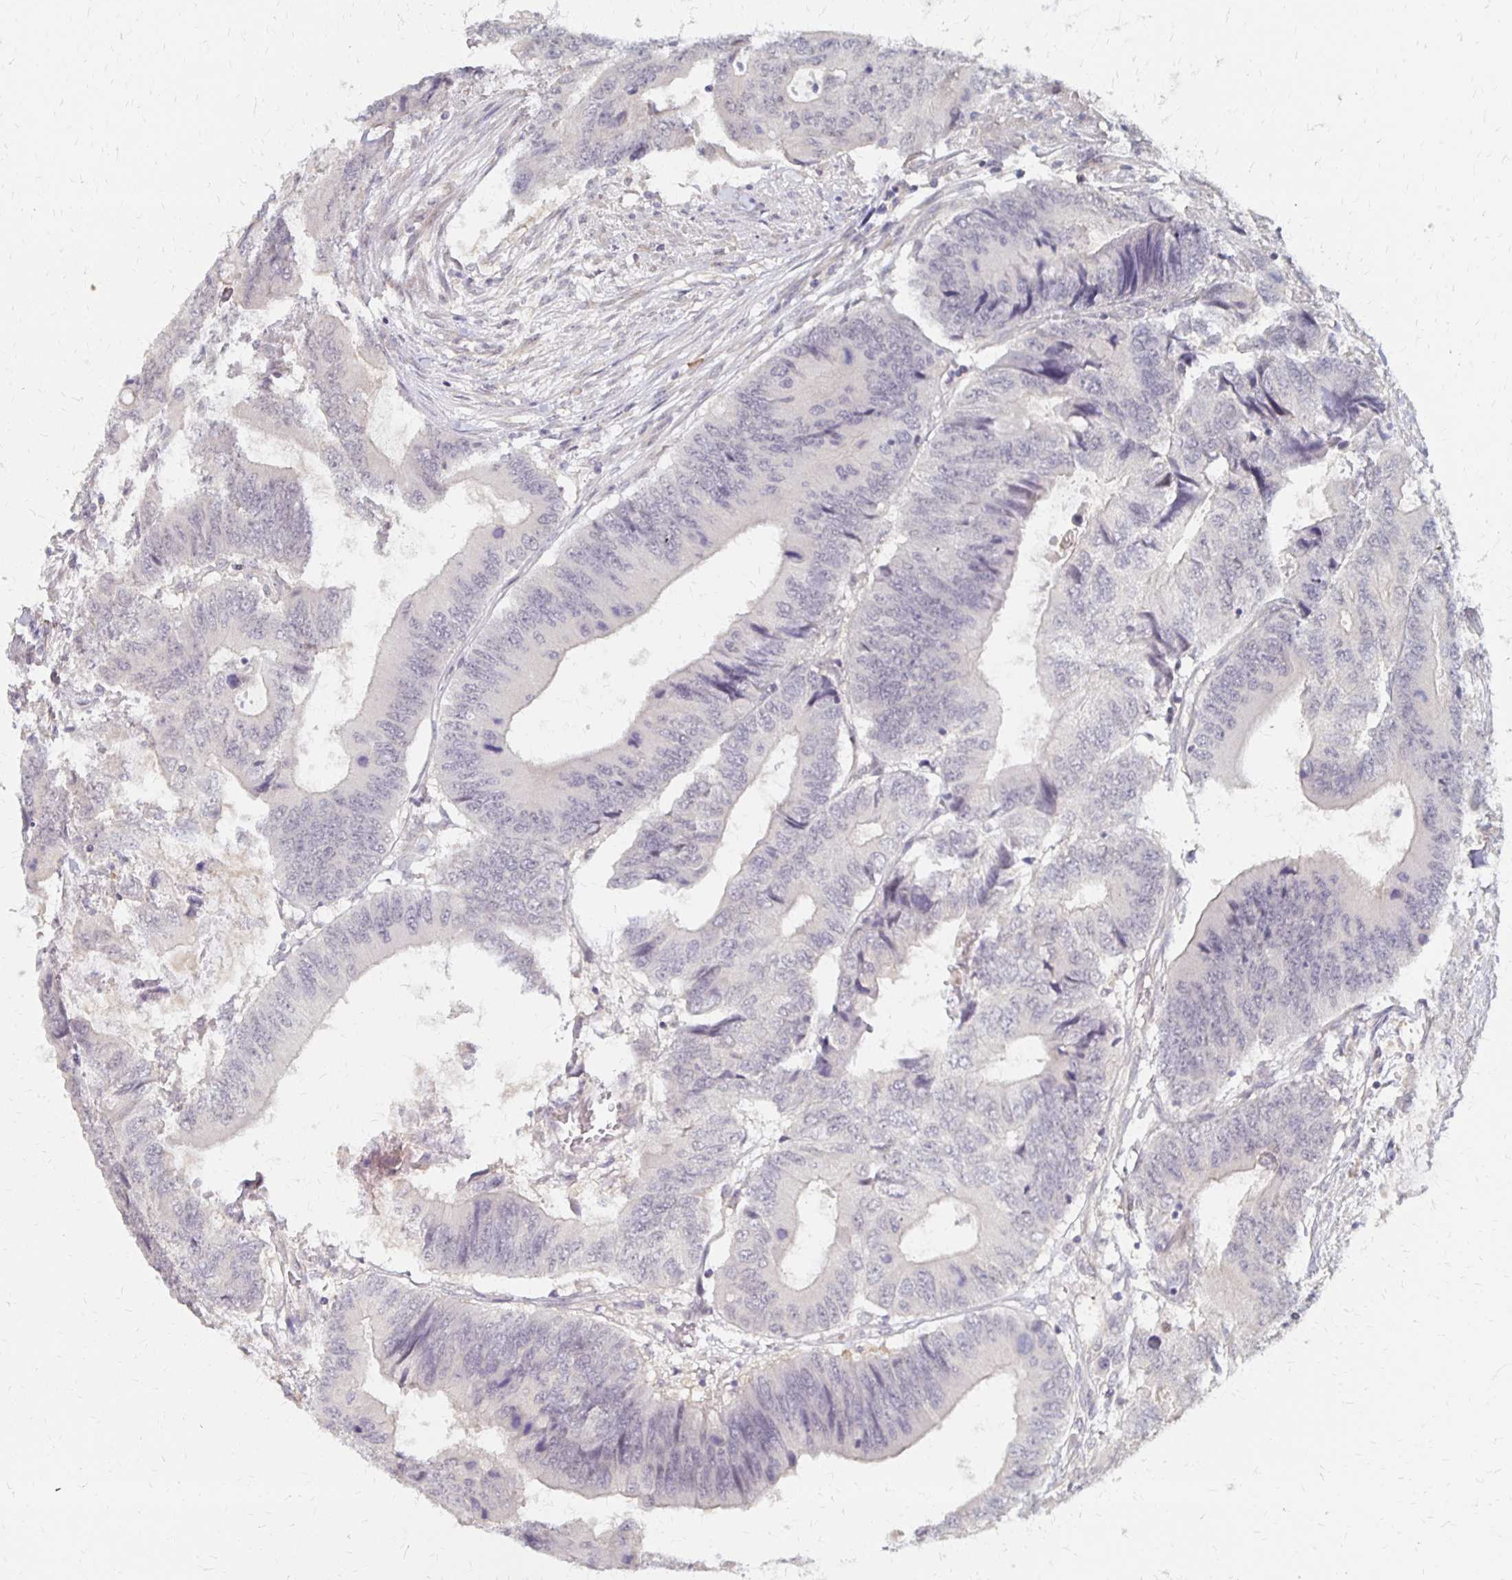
{"staining": {"intensity": "negative", "quantity": "none", "location": "none"}, "tissue": "colorectal cancer", "cell_type": "Tumor cells", "image_type": "cancer", "snomed": [{"axis": "morphology", "description": "Adenocarcinoma, NOS"}, {"axis": "topography", "description": "Colon"}], "caption": "DAB (3,3'-diaminobenzidine) immunohistochemical staining of colorectal adenocarcinoma exhibits no significant positivity in tumor cells.", "gene": "PRKCB", "patient": {"sex": "male", "age": 53}}